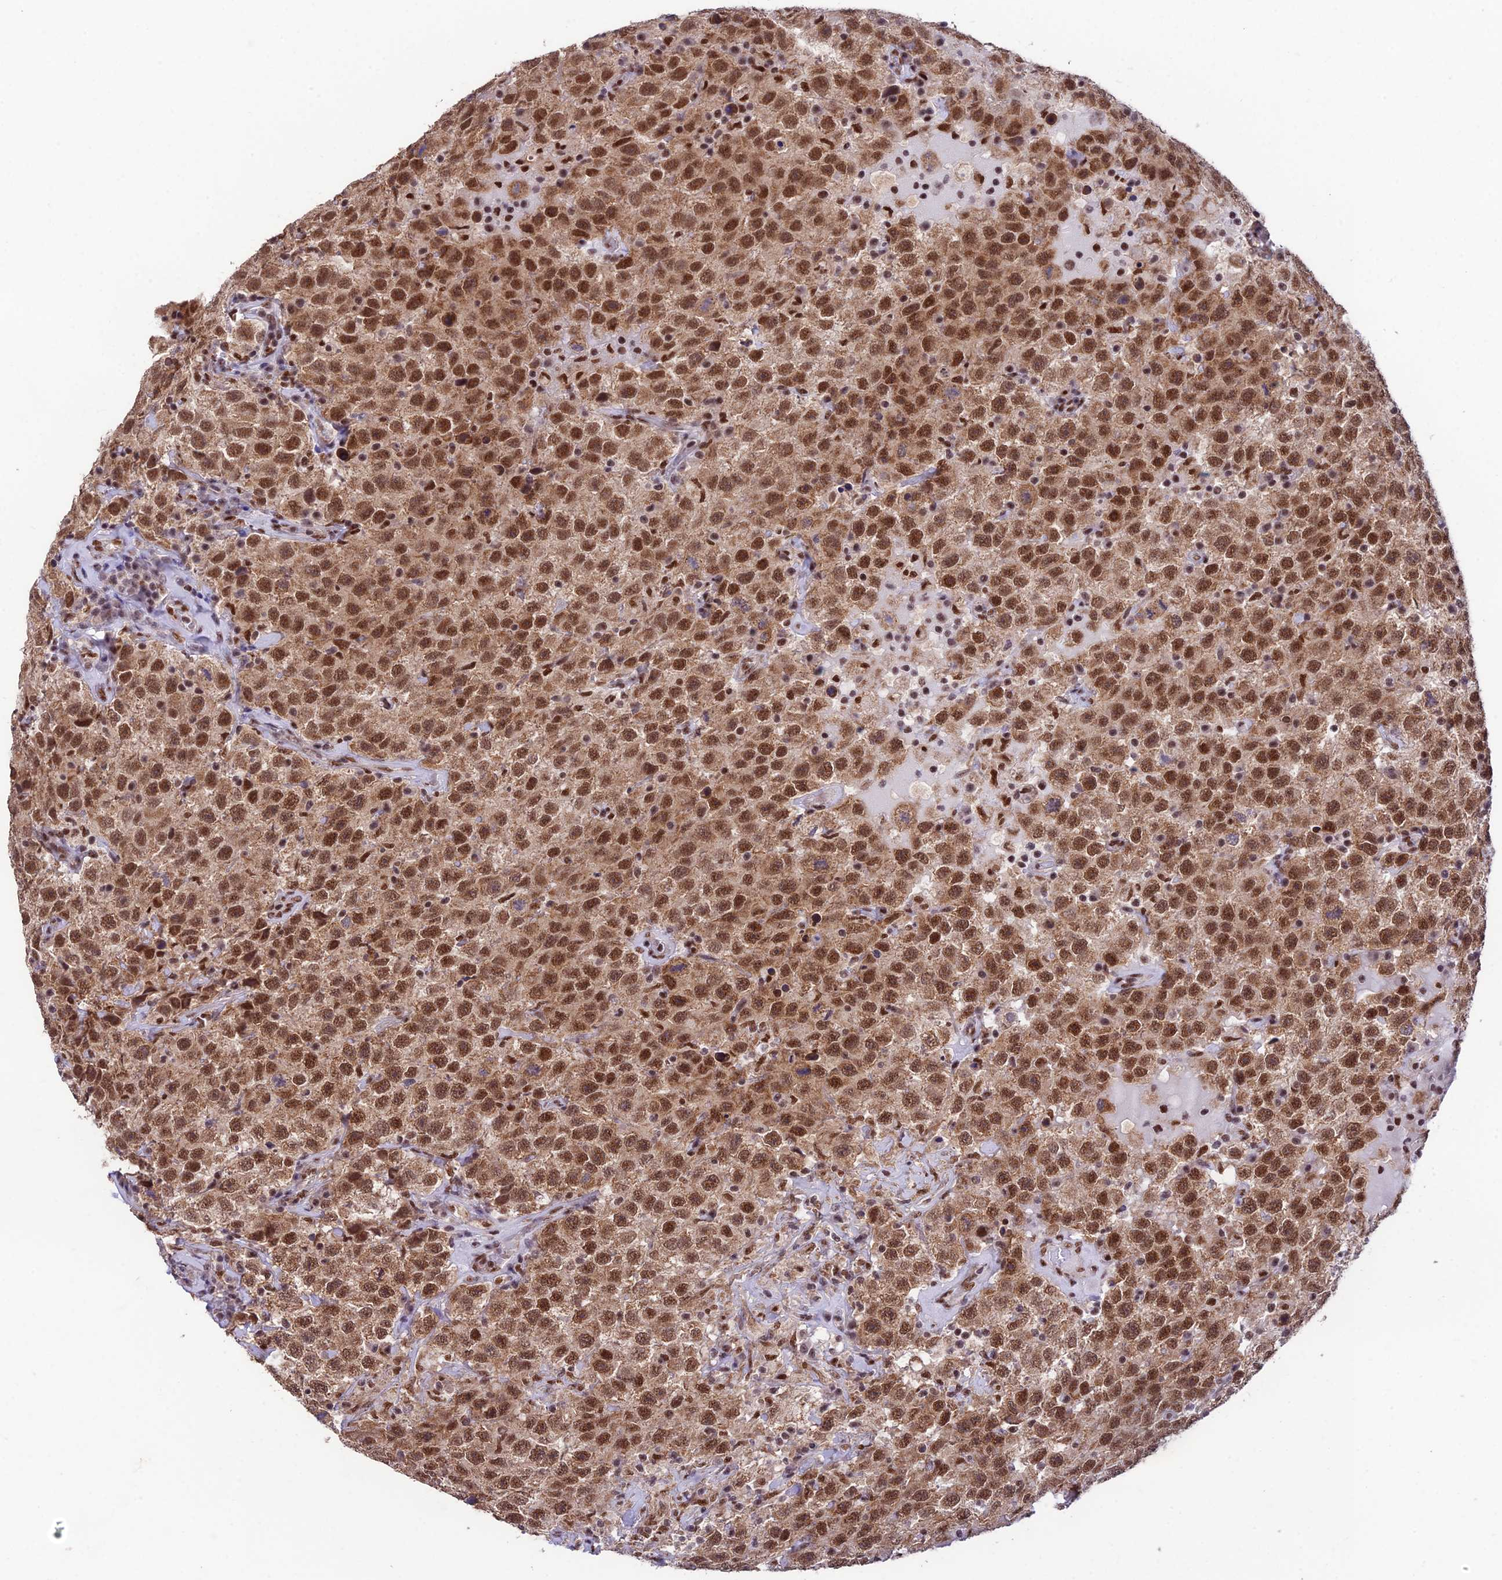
{"staining": {"intensity": "moderate", "quantity": ">75%", "location": "cytoplasmic/membranous,nuclear"}, "tissue": "testis cancer", "cell_type": "Tumor cells", "image_type": "cancer", "snomed": [{"axis": "morphology", "description": "Seminoma, NOS"}, {"axis": "topography", "description": "Testis"}], "caption": "Seminoma (testis) was stained to show a protein in brown. There is medium levels of moderate cytoplasmic/membranous and nuclear staining in approximately >75% of tumor cells.", "gene": "THOC7", "patient": {"sex": "male", "age": 41}}